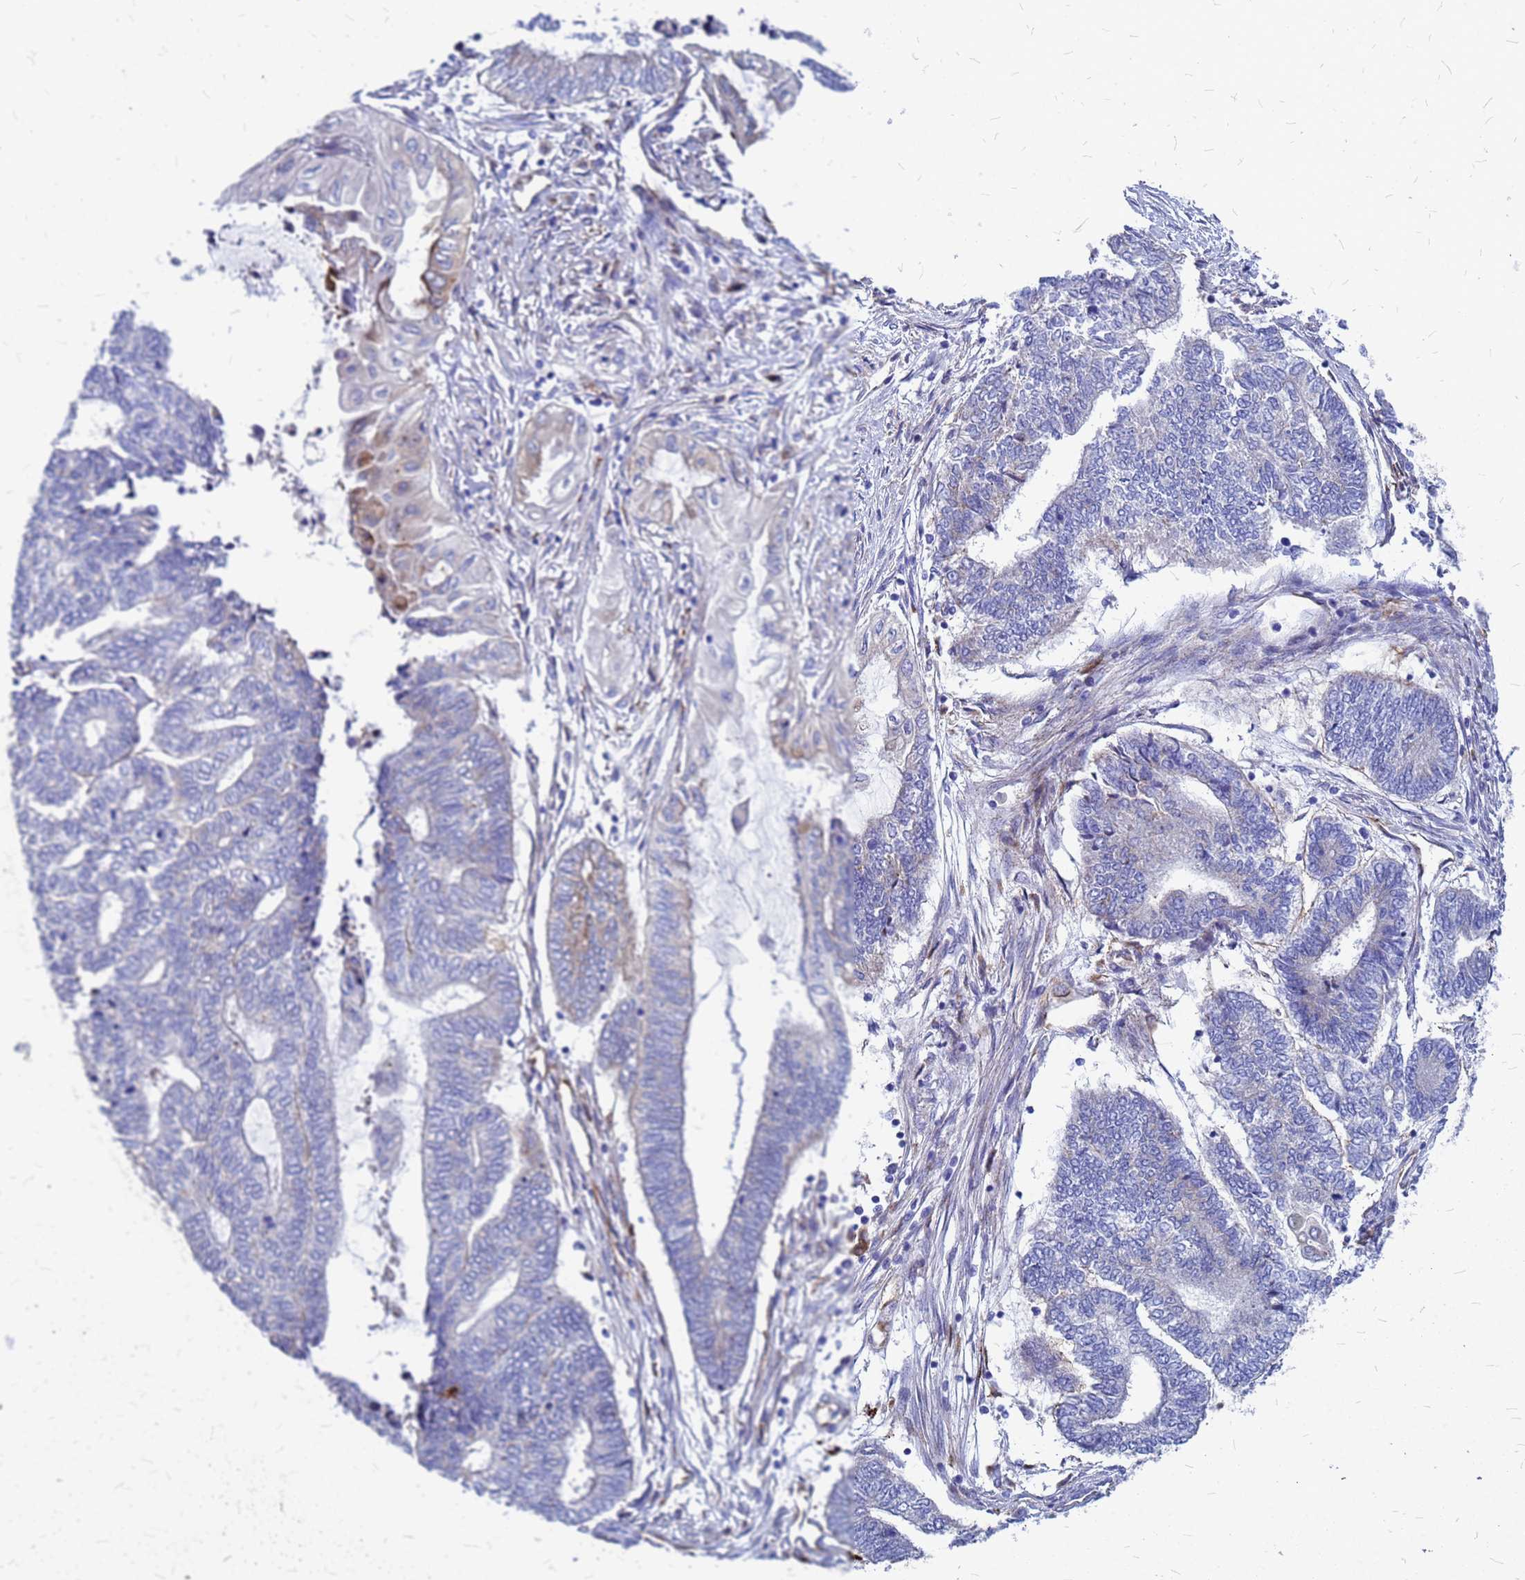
{"staining": {"intensity": "weak", "quantity": "<25%", "location": "cytoplasmic/membranous"}, "tissue": "endometrial cancer", "cell_type": "Tumor cells", "image_type": "cancer", "snomed": [{"axis": "morphology", "description": "Adenocarcinoma, NOS"}, {"axis": "topography", "description": "Uterus"}, {"axis": "topography", "description": "Endometrium"}], "caption": "Tumor cells show no significant protein expression in endometrial adenocarcinoma.", "gene": "NOSTRIN", "patient": {"sex": "female", "age": 70}}